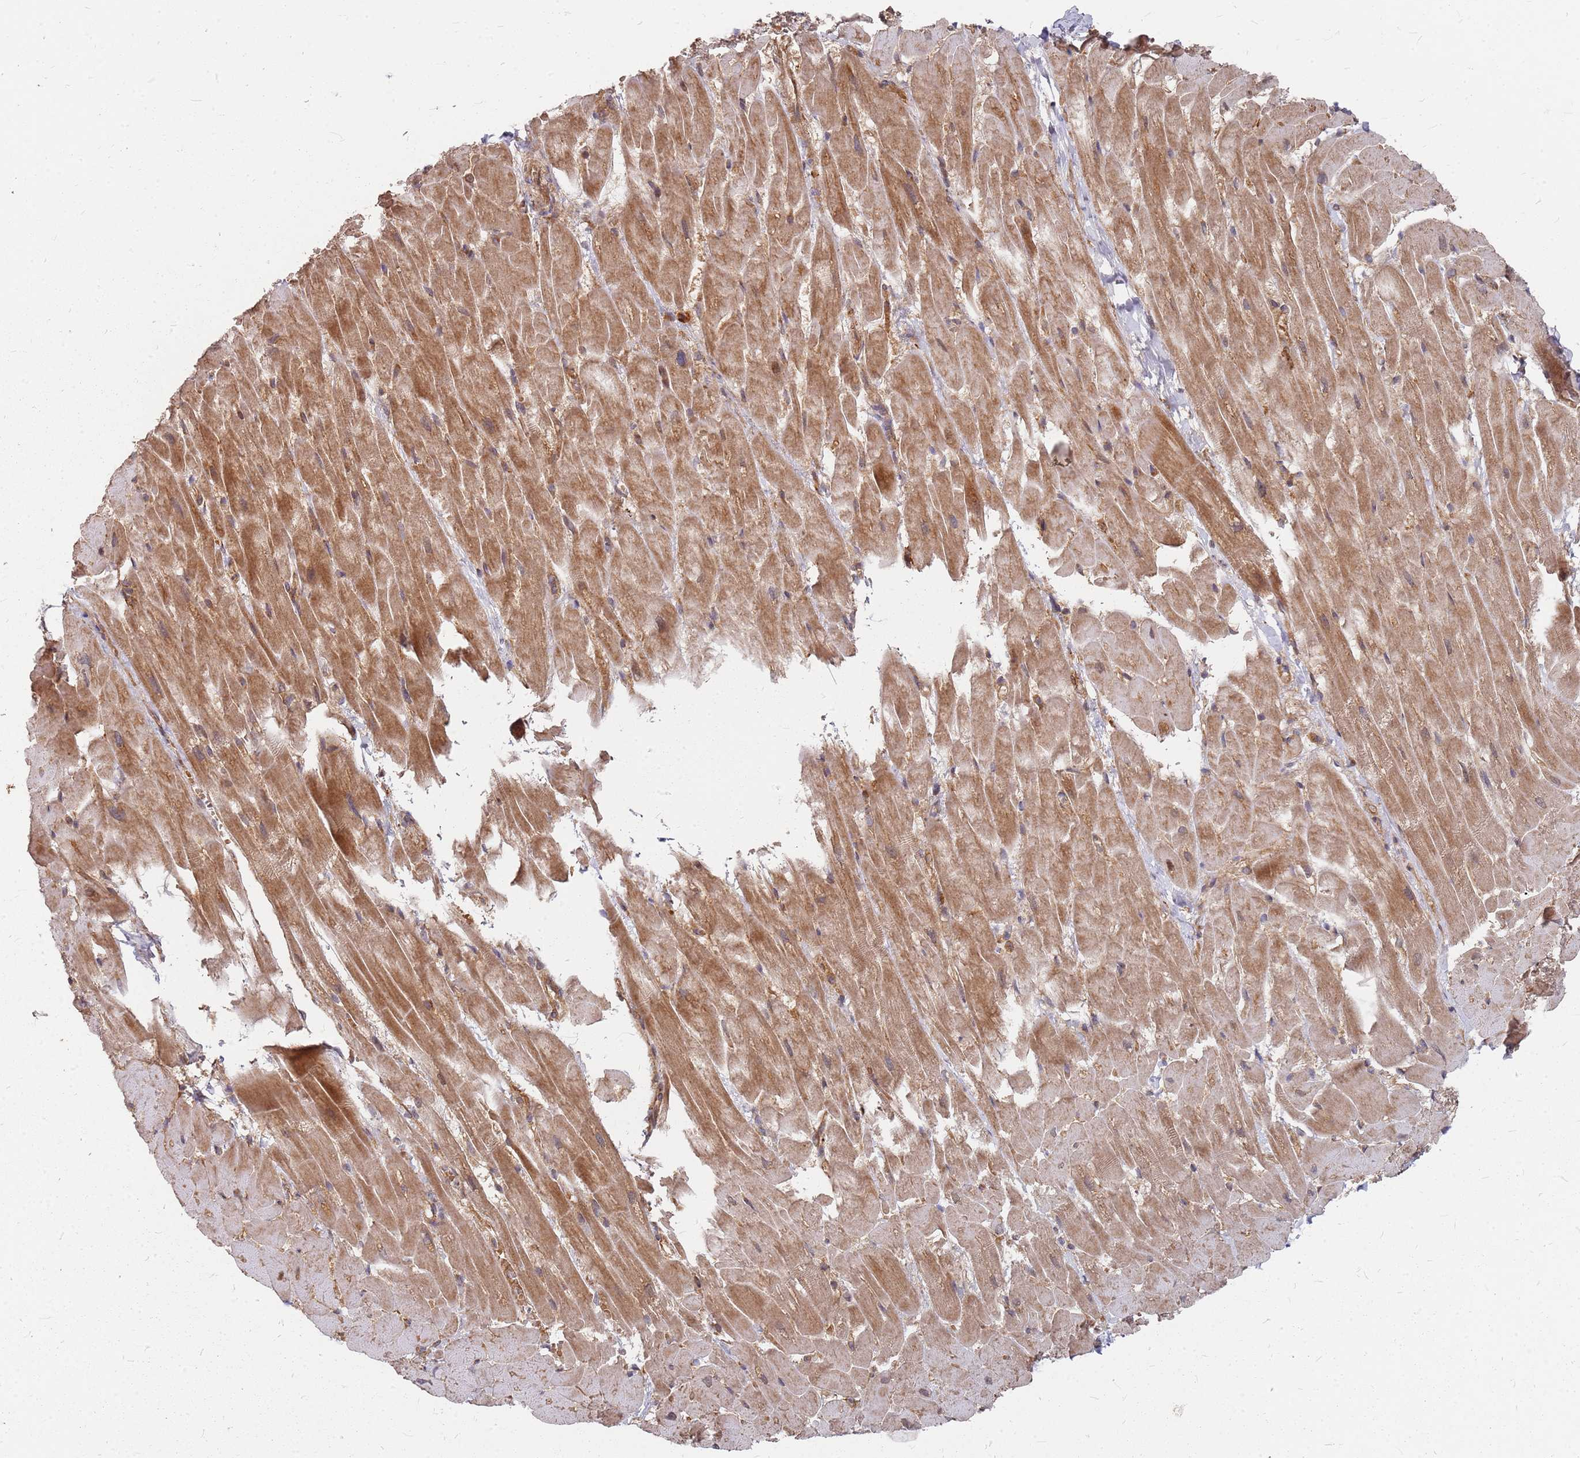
{"staining": {"intensity": "moderate", "quantity": ">75%", "location": "cytoplasmic/membranous"}, "tissue": "heart muscle", "cell_type": "Cardiomyocytes", "image_type": "normal", "snomed": [{"axis": "morphology", "description": "Normal tissue, NOS"}, {"axis": "topography", "description": "Heart"}], "caption": "The micrograph displays staining of benign heart muscle, revealing moderate cytoplasmic/membranous protein expression (brown color) within cardiomyocytes. (IHC, brightfield microscopy, high magnification).", "gene": "TRABD", "patient": {"sex": "male", "age": 37}}